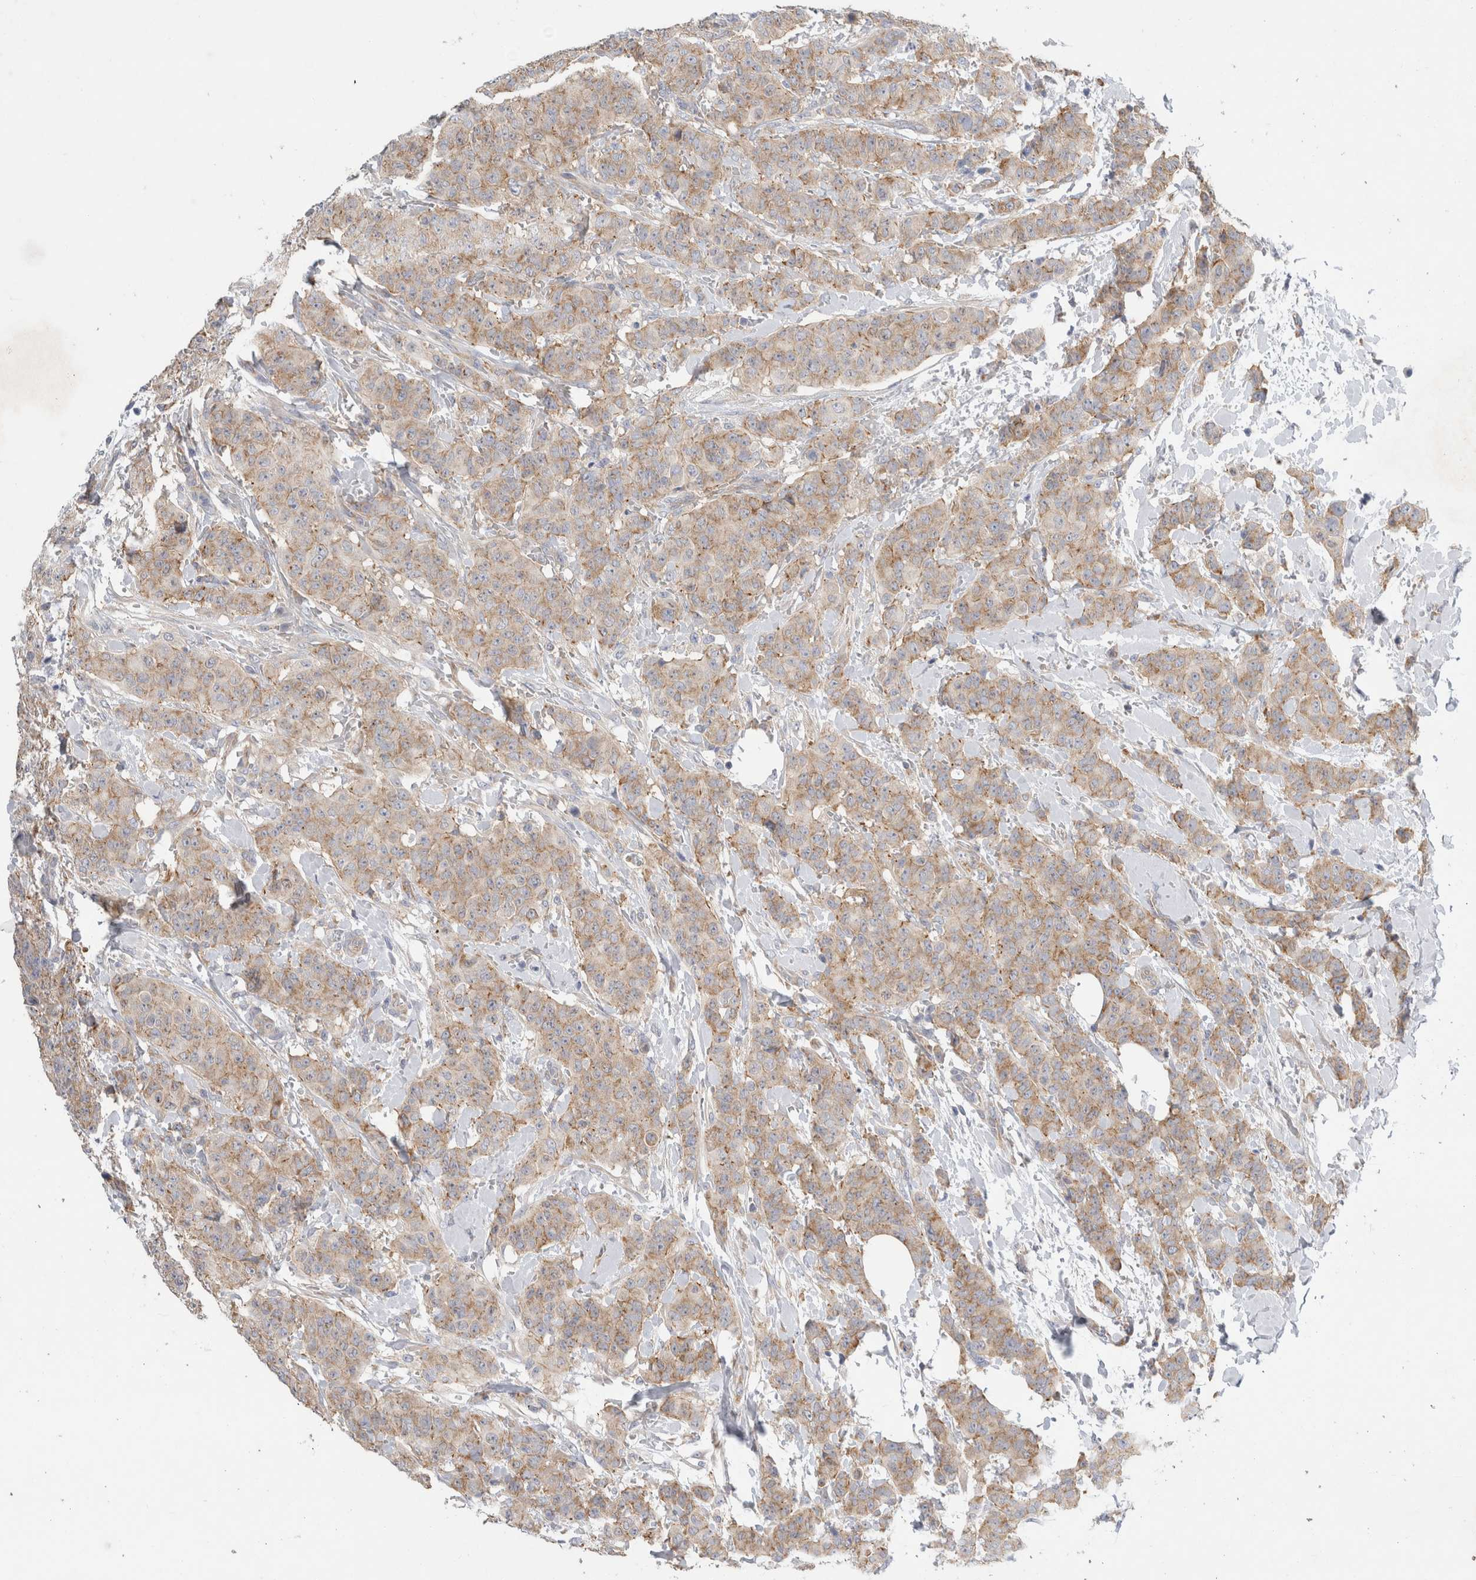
{"staining": {"intensity": "weak", "quantity": ">75%", "location": "cytoplasmic/membranous"}, "tissue": "breast cancer", "cell_type": "Tumor cells", "image_type": "cancer", "snomed": [{"axis": "morphology", "description": "Normal tissue, NOS"}, {"axis": "morphology", "description": "Duct carcinoma"}, {"axis": "topography", "description": "Breast"}], "caption": "Human invasive ductal carcinoma (breast) stained with a brown dye shows weak cytoplasmic/membranous positive staining in approximately >75% of tumor cells.", "gene": "ZNF23", "patient": {"sex": "female", "age": 40}}